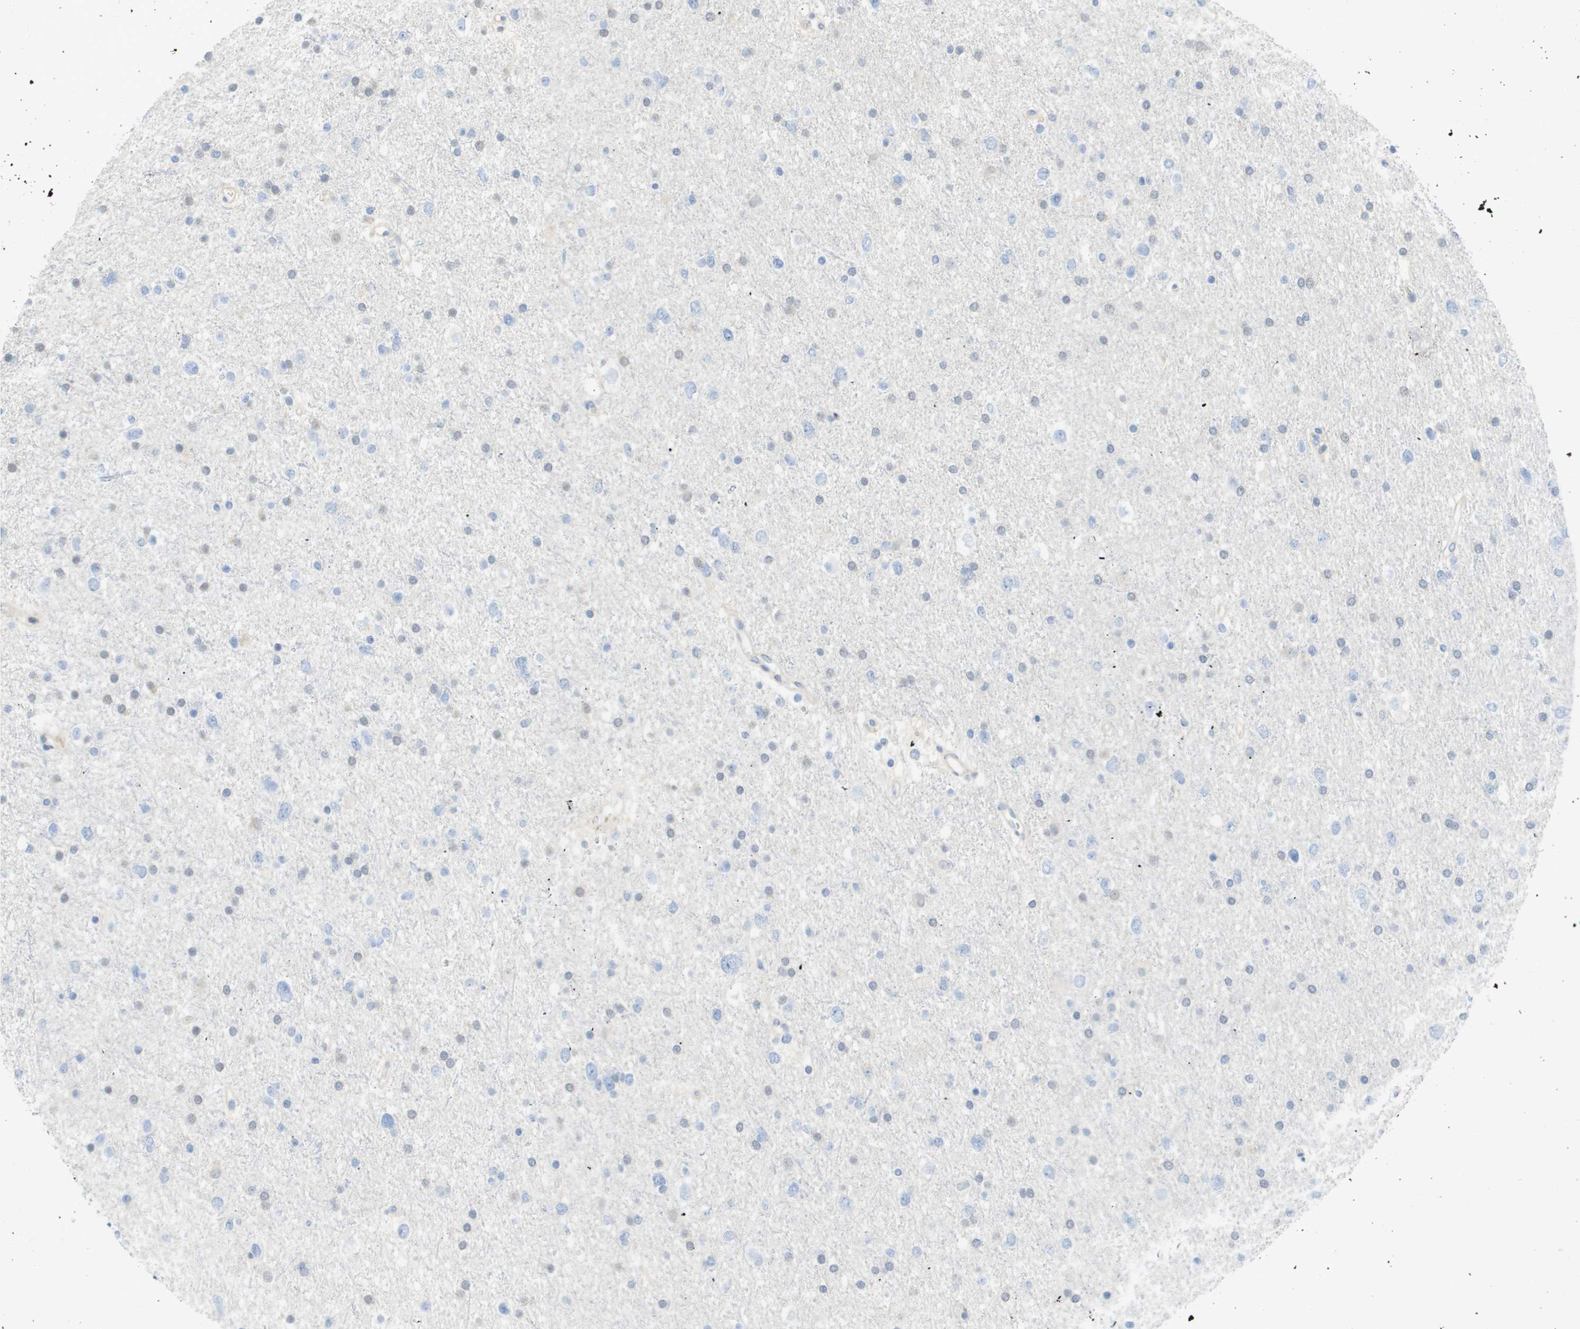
{"staining": {"intensity": "negative", "quantity": "none", "location": "none"}, "tissue": "glioma", "cell_type": "Tumor cells", "image_type": "cancer", "snomed": [{"axis": "morphology", "description": "Glioma, malignant, Low grade"}, {"axis": "topography", "description": "Brain"}], "caption": "This histopathology image is of malignant low-grade glioma stained with immunohistochemistry (IHC) to label a protein in brown with the nuclei are counter-stained blue. There is no expression in tumor cells.", "gene": "MYL3", "patient": {"sex": "female", "age": 37}}